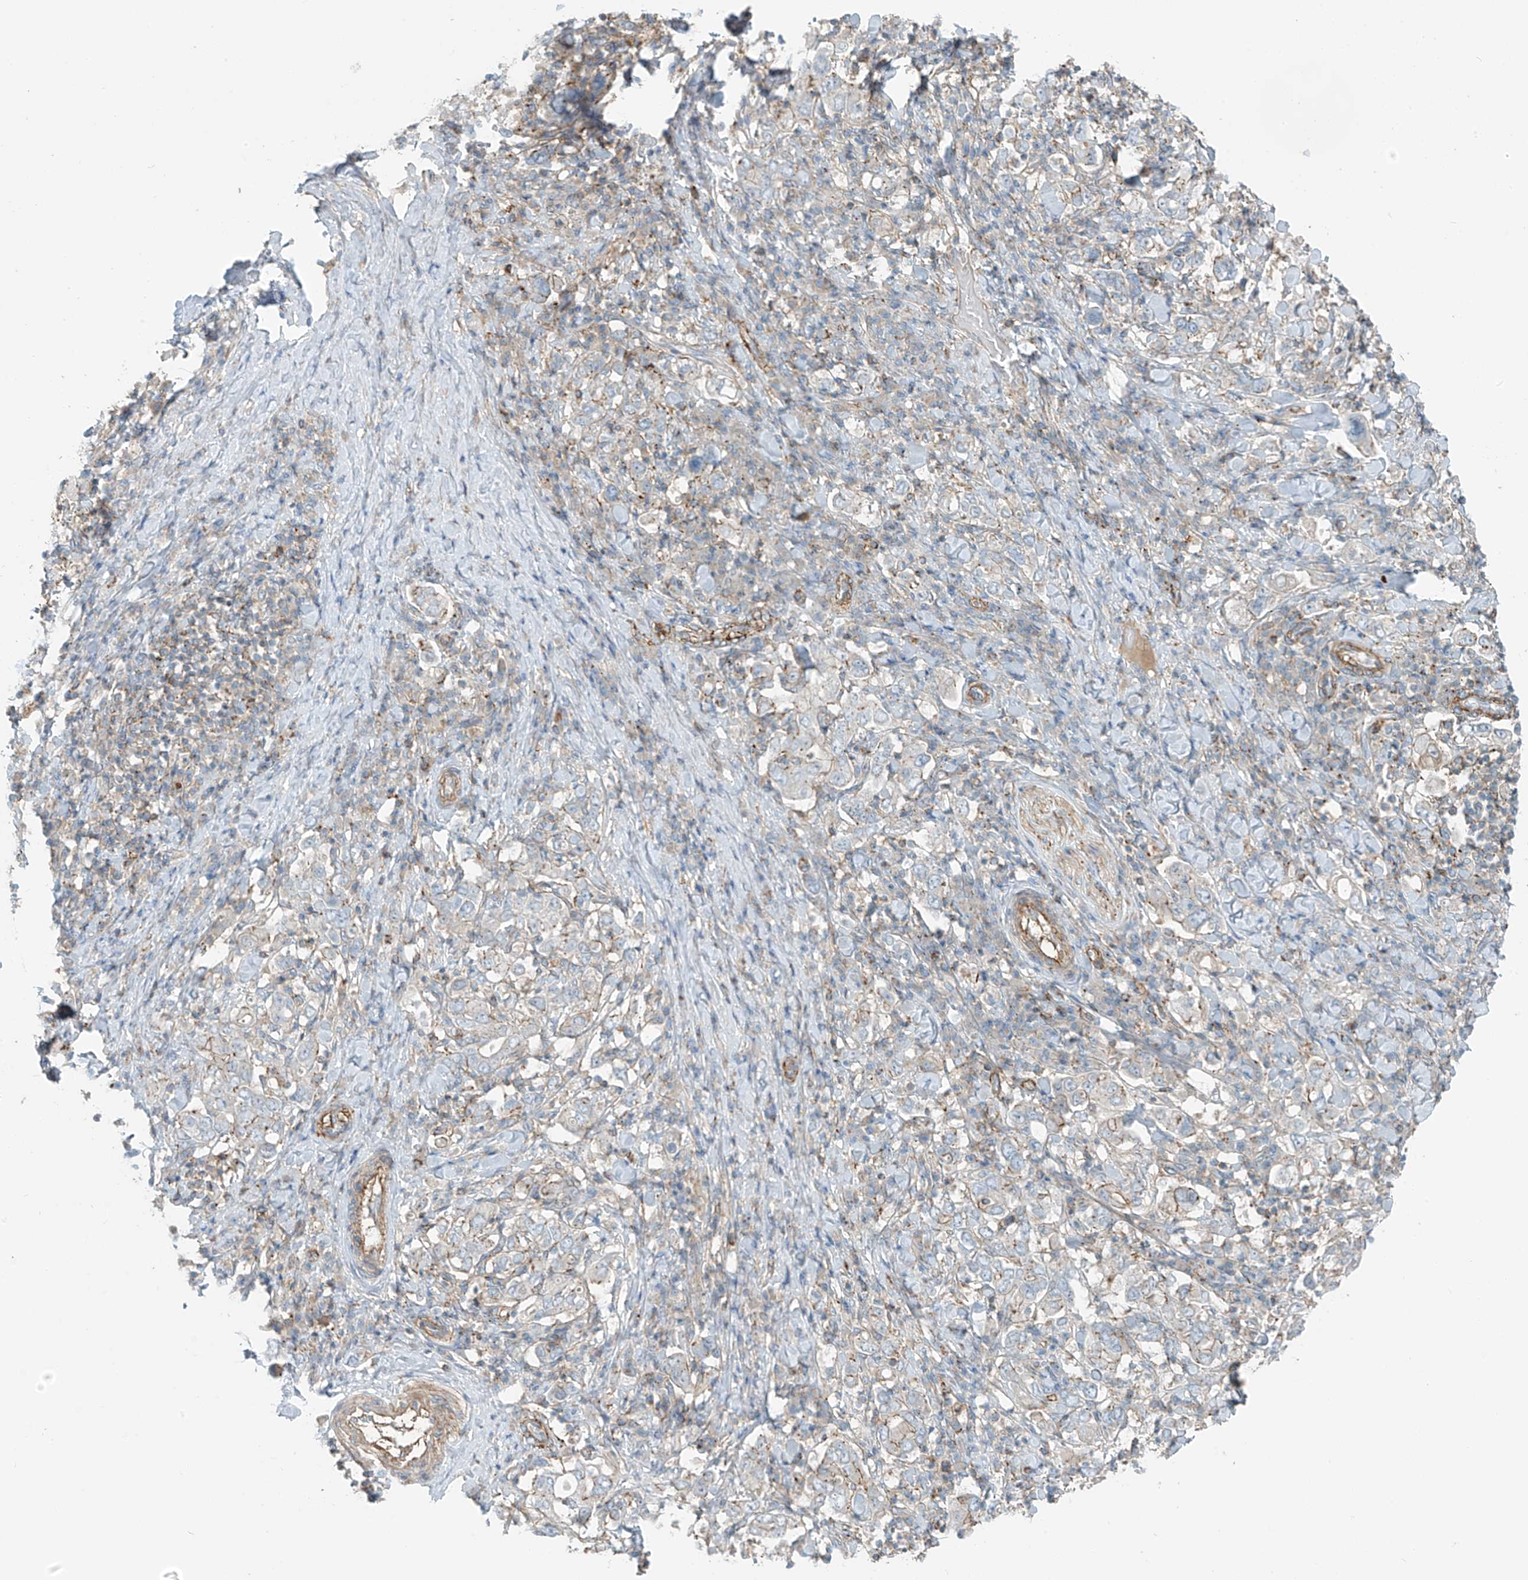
{"staining": {"intensity": "weak", "quantity": "<25%", "location": "cytoplasmic/membranous"}, "tissue": "stomach cancer", "cell_type": "Tumor cells", "image_type": "cancer", "snomed": [{"axis": "morphology", "description": "Adenocarcinoma, NOS"}, {"axis": "topography", "description": "Stomach, upper"}], "caption": "There is no significant expression in tumor cells of stomach cancer (adenocarcinoma).", "gene": "SLC9A2", "patient": {"sex": "male", "age": 62}}